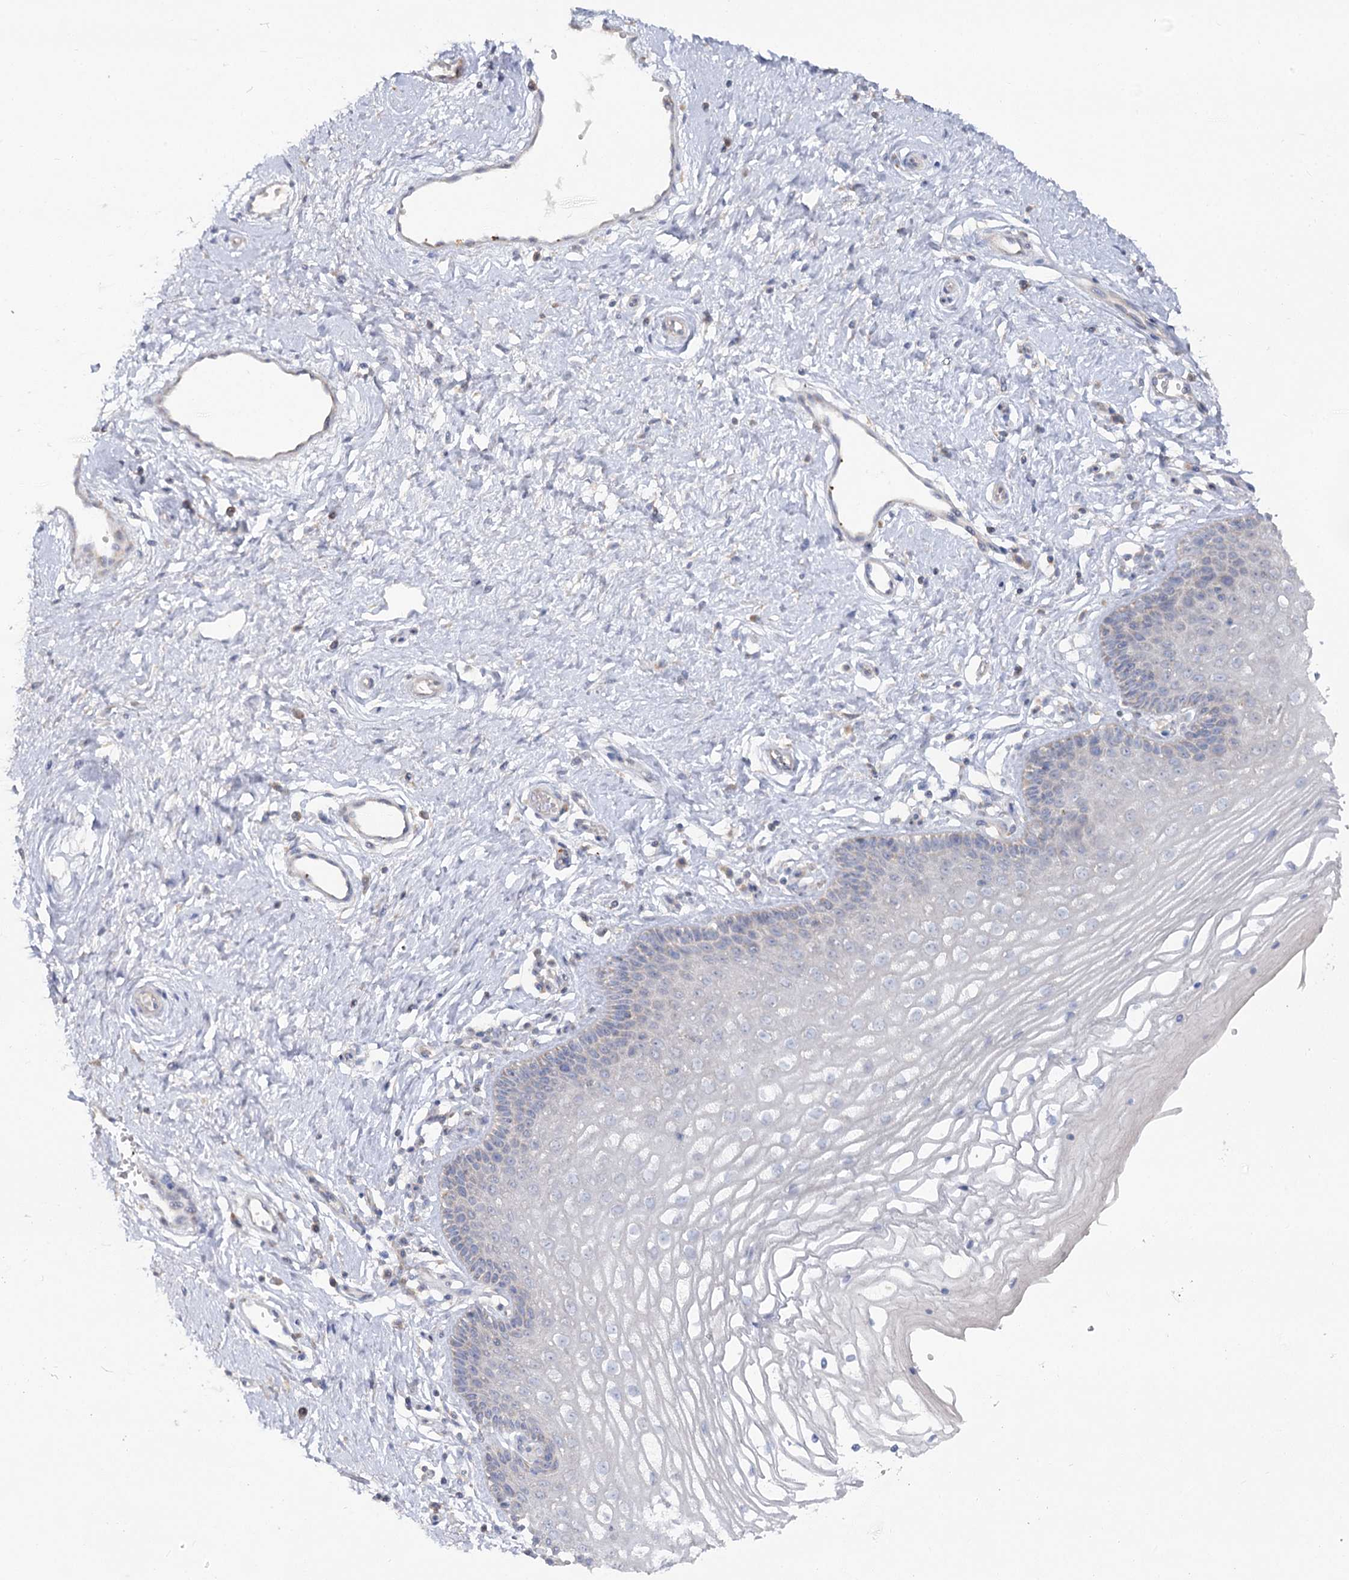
{"staining": {"intensity": "negative", "quantity": "none", "location": "none"}, "tissue": "vagina", "cell_type": "Squamous epithelial cells", "image_type": "normal", "snomed": [{"axis": "morphology", "description": "Normal tissue, NOS"}, {"axis": "topography", "description": "Vagina"}], "caption": "Human vagina stained for a protein using immunohistochemistry reveals no positivity in squamous epithelial cells.", "gene": "TMEM187", "patient": {"sex": "female", "age": 46}}